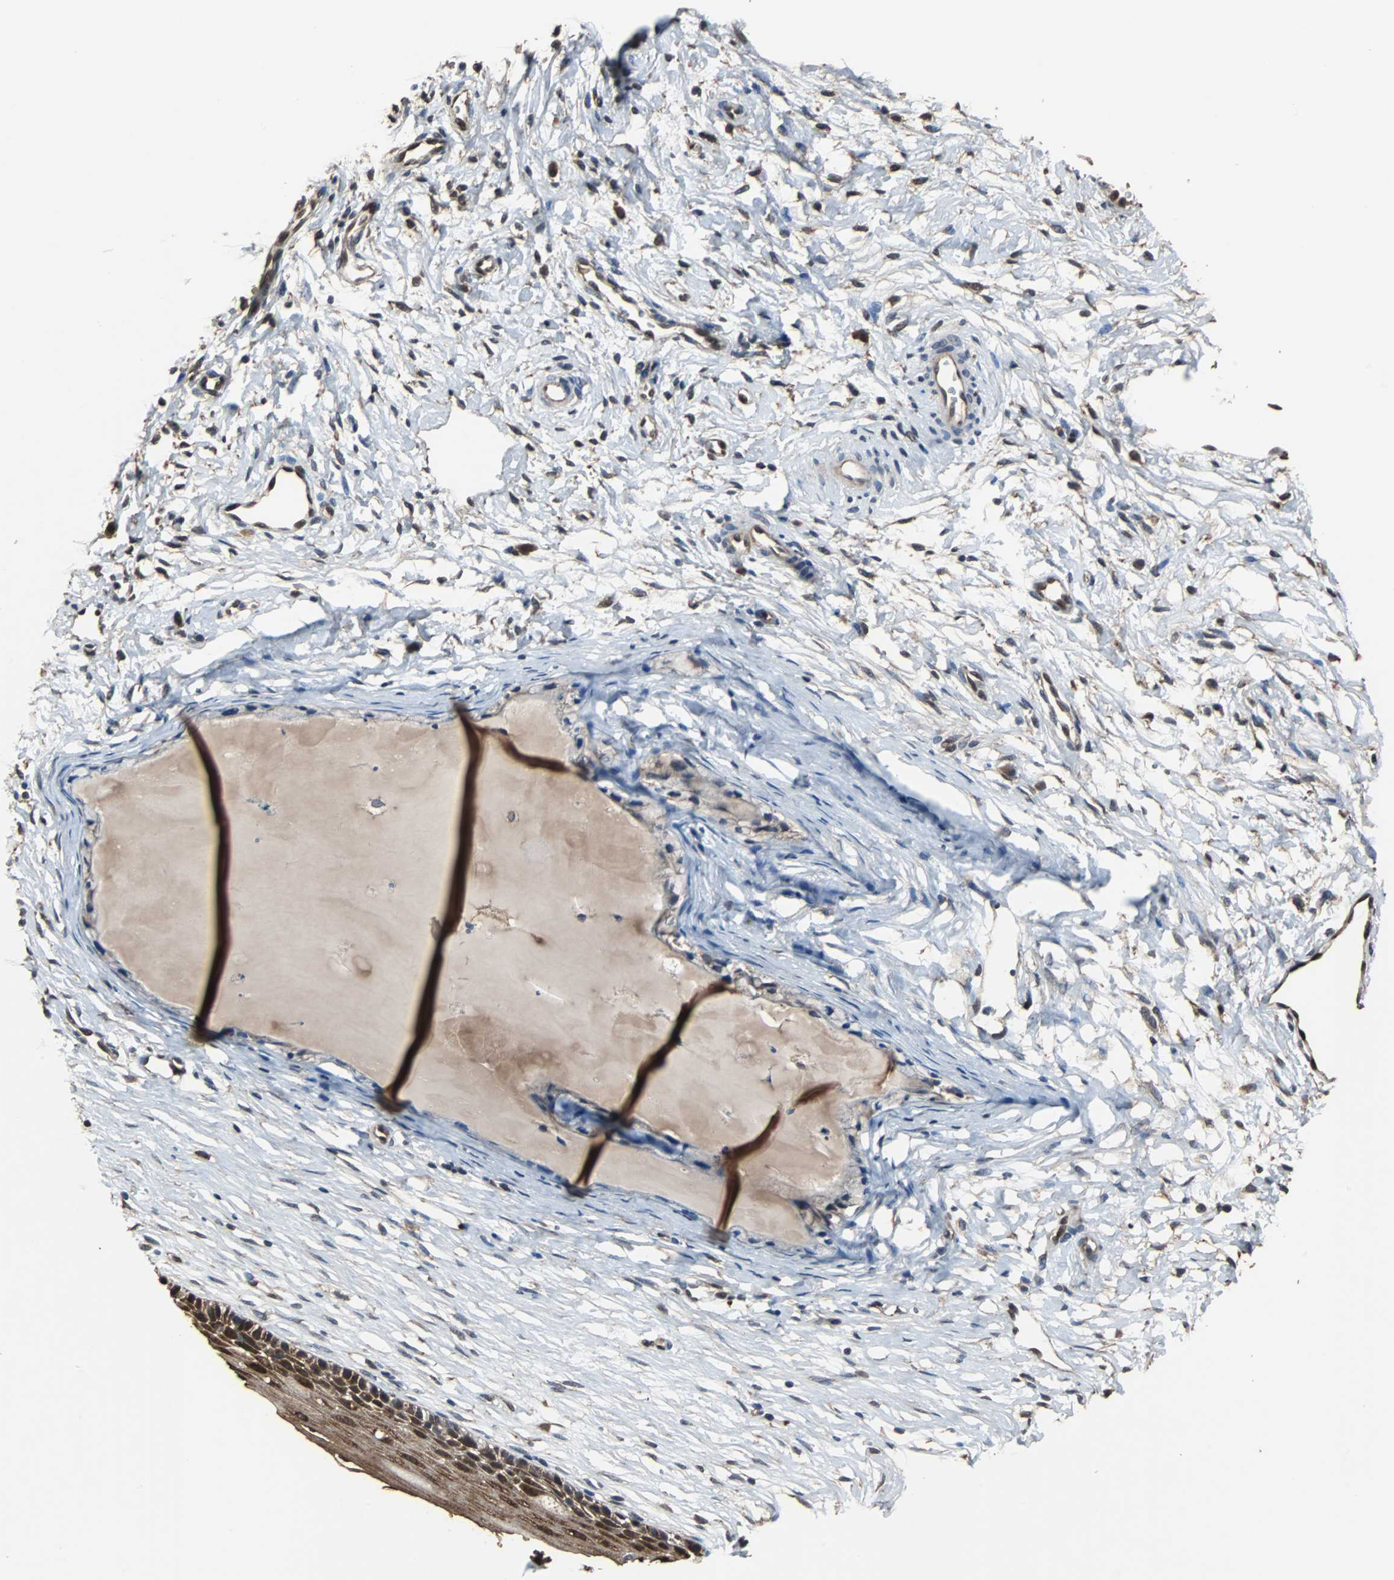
{"staining": {"intensity": "weak", "quantity": ">75%", "location": "cytoplasmic/membranous"}, "tissue": "cervix", "cell_type": "Glandular cells", "image_type": "normal", "snomed": [{"axis": "morphology", "description": "Normal tissue, NOS"}, {"axis": "topography", "description": "Cervix"}], "caption": "Cervix stained with DAB IHC shows low levels of weak cytoplasmic/membranous expression in about >75% of glandular cells.", "gene": "NDRG1", "patient": {"sex": "female", "age": 46}}